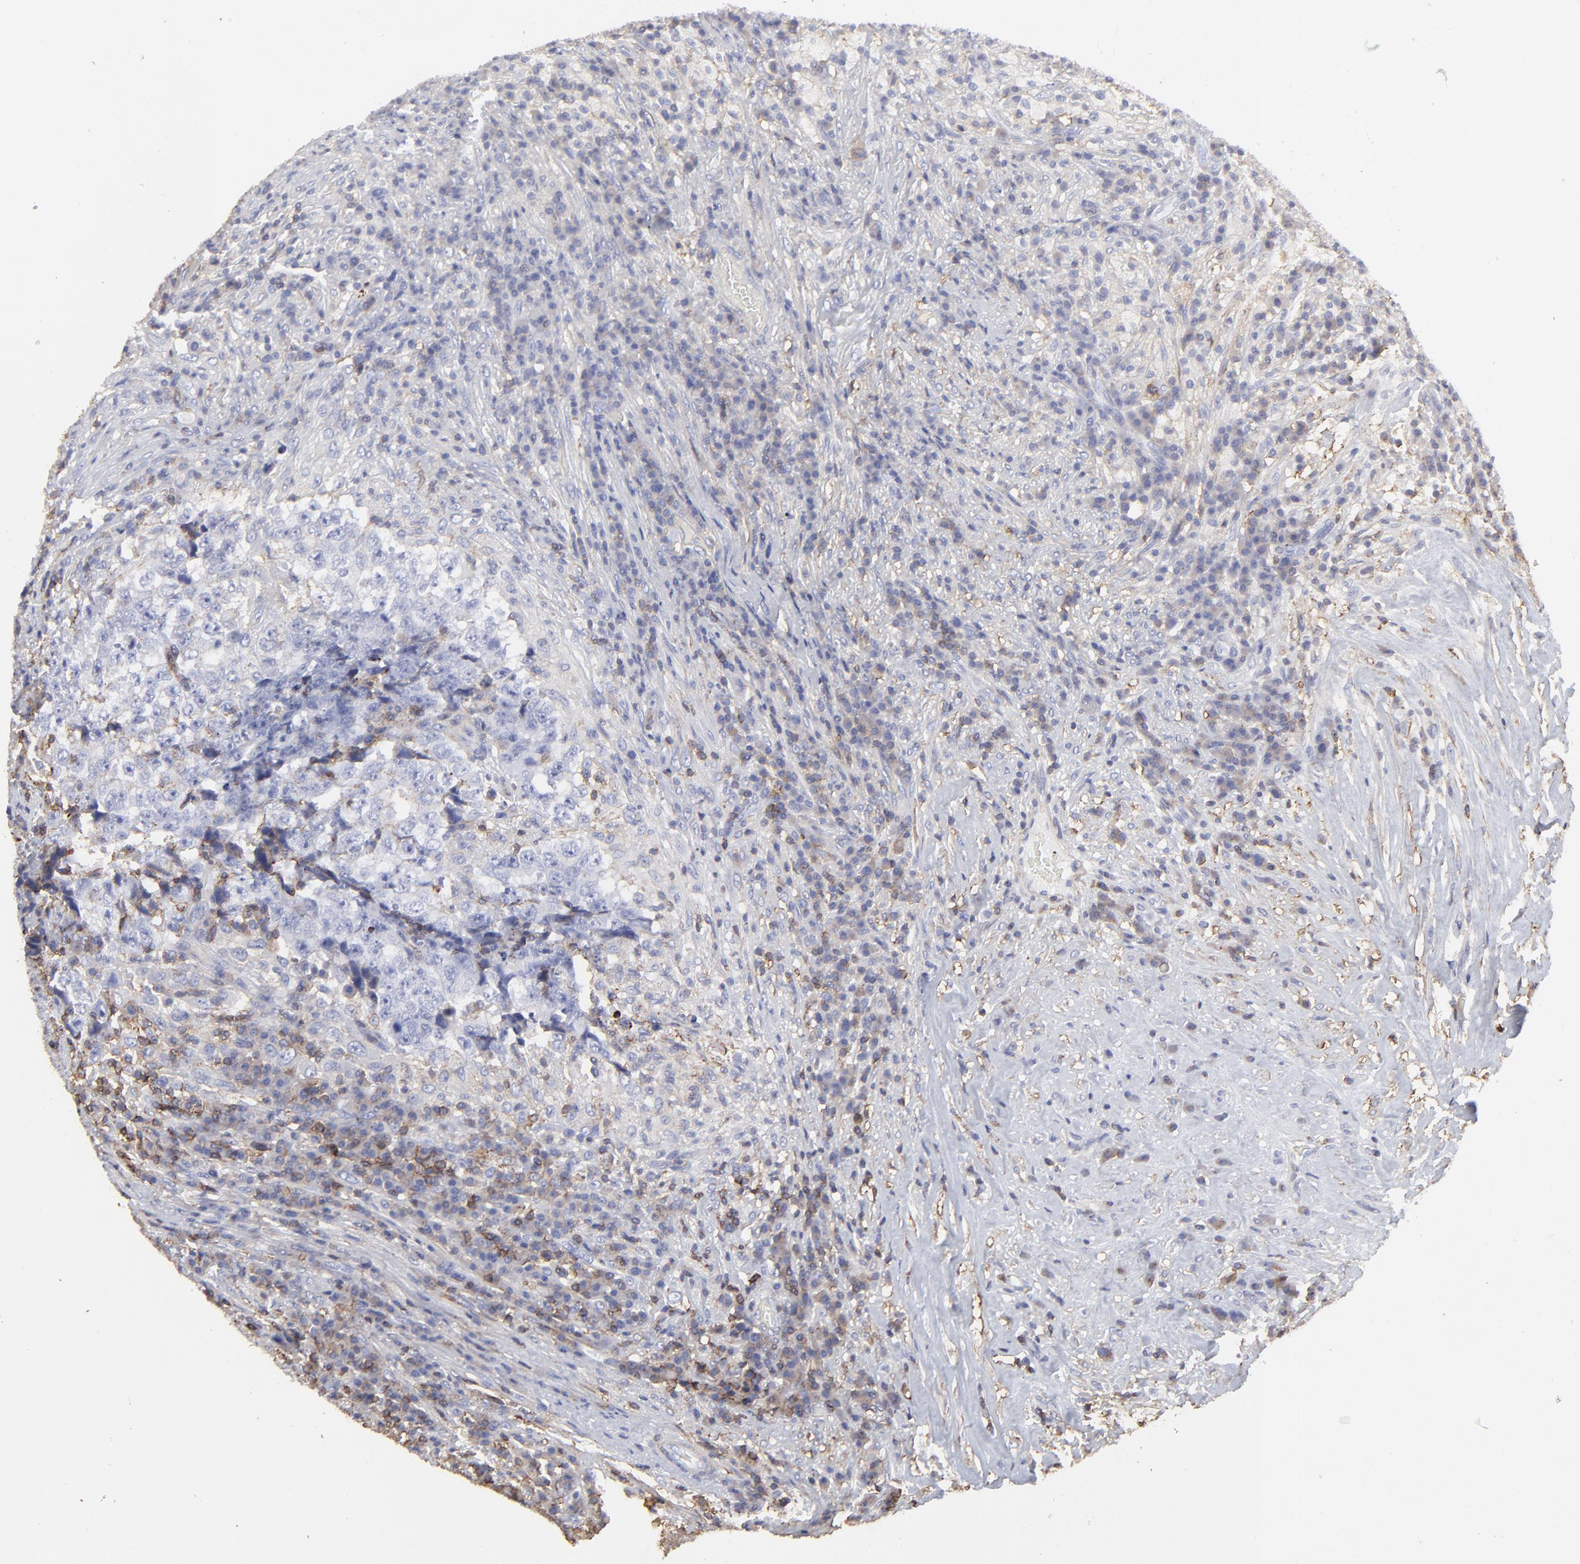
{"staining": {"intensity": "negative", "quantity": "none", "location": "none"}, "tissue": "testis cancer", "cell_type": "Tumor cells", "image_type": "cancer", "snomed": [{"axis": "morphology", "description": "Necrosis, NOS"}, {"axis": "morphology", "description": "Carcinoma, Embryonal, NOS"}, {"axis": "topography", "description": "Testis"}], "caption": "Immunohistochemistry of human testis embryonal carcinoma exhibits no expression in tumor cells.", "gene": "ANXA6", "patient": {"sex": "male", "age": 19}}